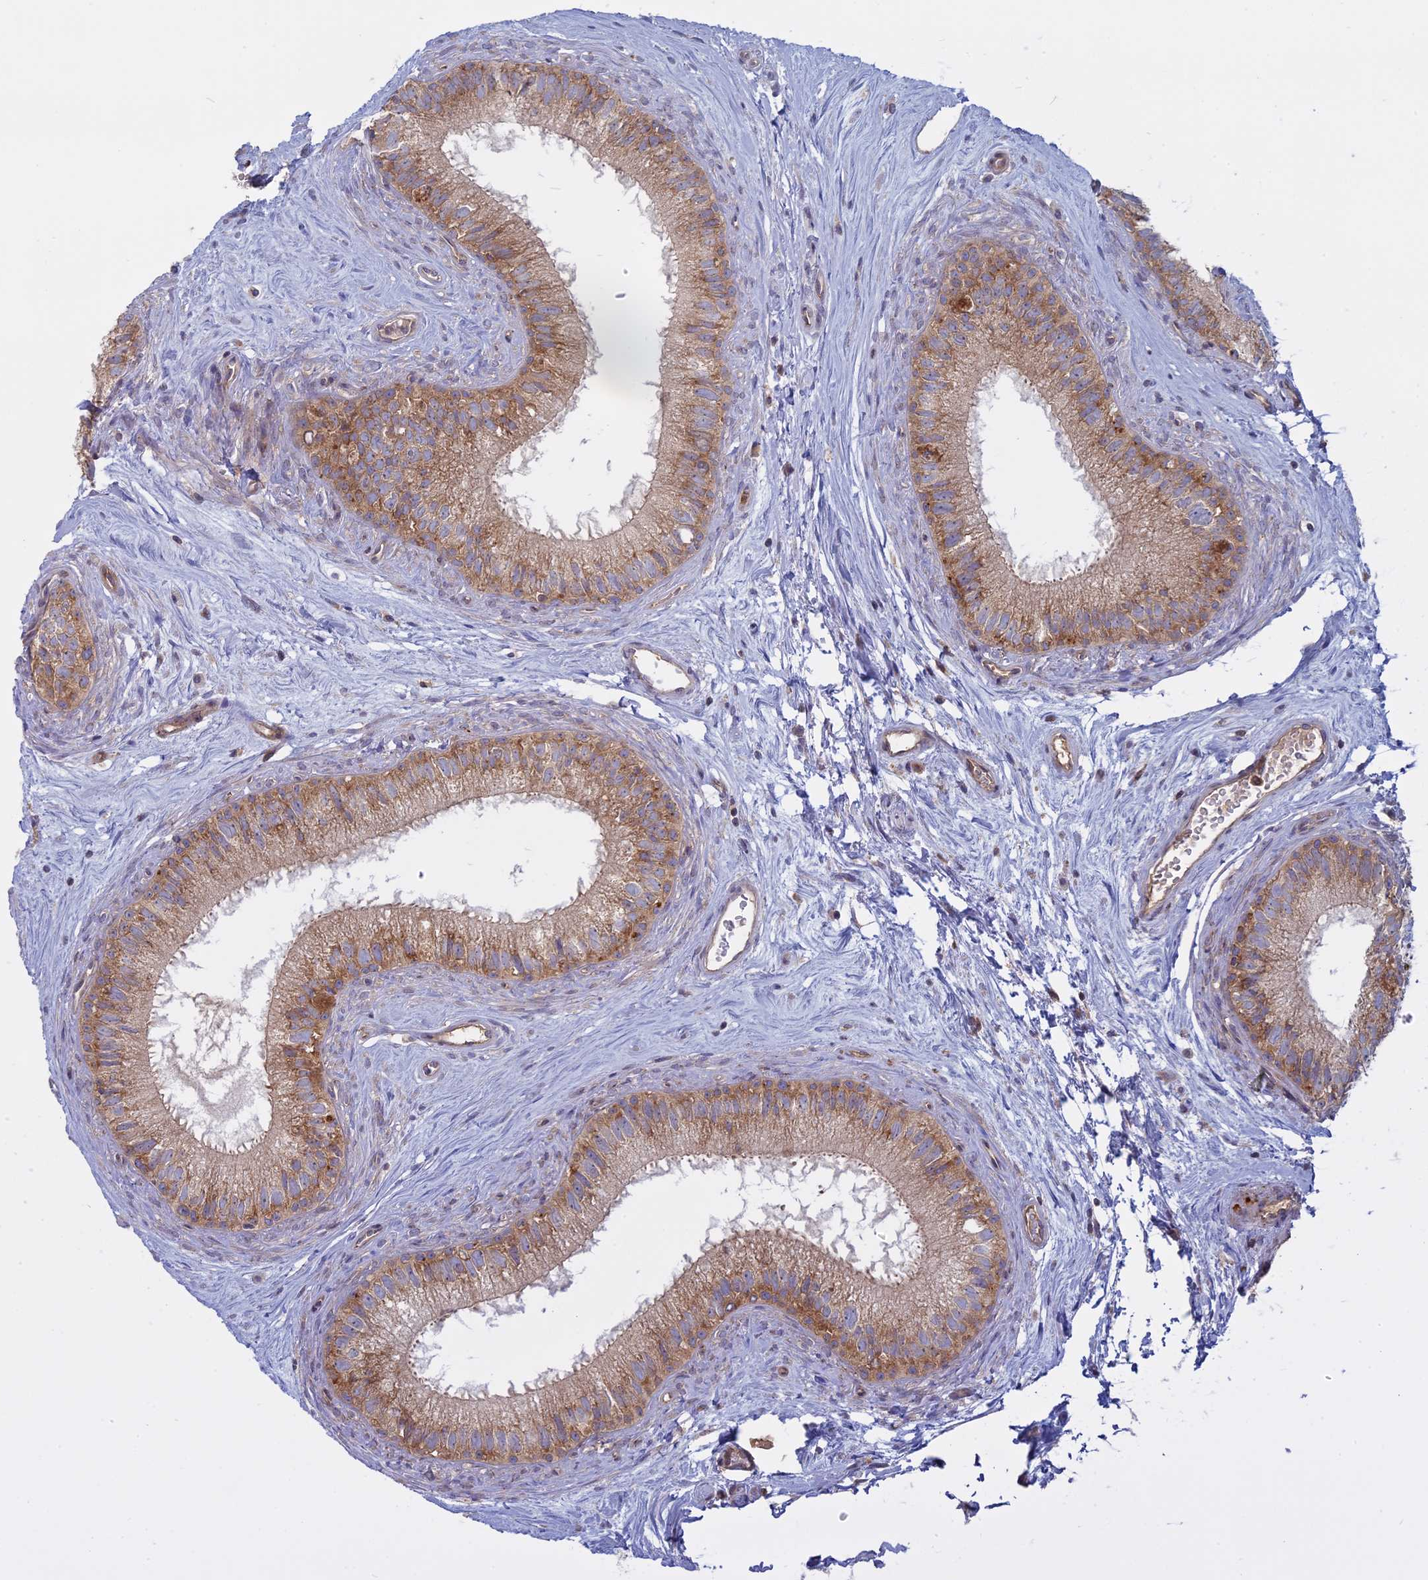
{"staining": {"intensity": "moderate", "quantity": ">75%", "location": "cytoplasmic/membranous"}, "tissue": "epididymis", "cell_type": "Glandular cells", "image_type": "normal", "snomed": [{"axis": "morphology", "description": "Normal tissue, NOS"}, {"axis": "topography", "description": "Epididymis"}], "caption": "A high-resolution photomicrograph shows immunohistochemistry (IHC) staining of normal epididymis, which exhibits moderate cytoplasmic/membranous positivity in about >75% of glandular cells. (Brightfield microscopy of DAB IHC at high magnification).", "gene": "TMEM208", "patient": {"sex": "male", "age": 71}}